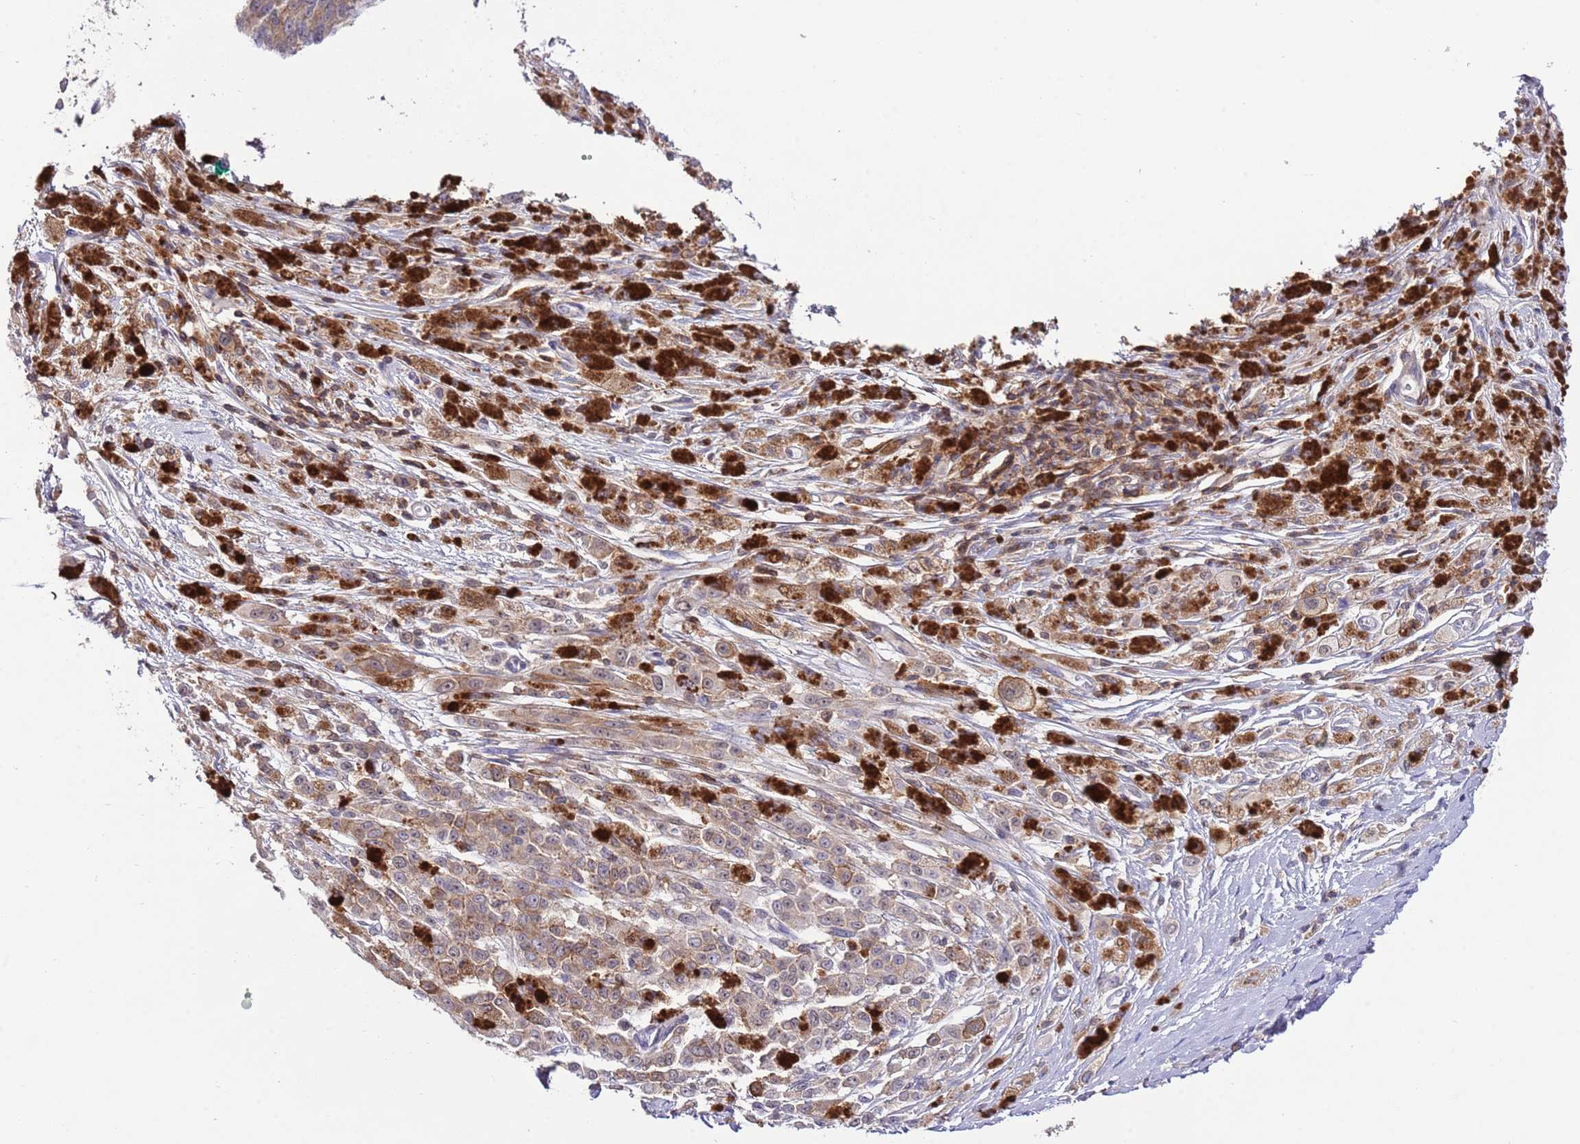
{"staining": {"intensity": "weak", "quantity": "25%-75%", "location": "cytoplasmic/membranous"}, "tissue": "melanoma", "cell_type": "Tumor cells", "image_type": "cancer", "snomed": [{"axis": "morphology", "description": "Malignant melanoma, NOS"}, {"axis": "topography", "description": "Skin"}], "caption": "Malignant melanoma tissue shows weak cytoplasmic/membranous positivity in about 25%-75% of tumor cells", "gene": "EFHD1", "patient": {"sex": "female", "age": 52}}